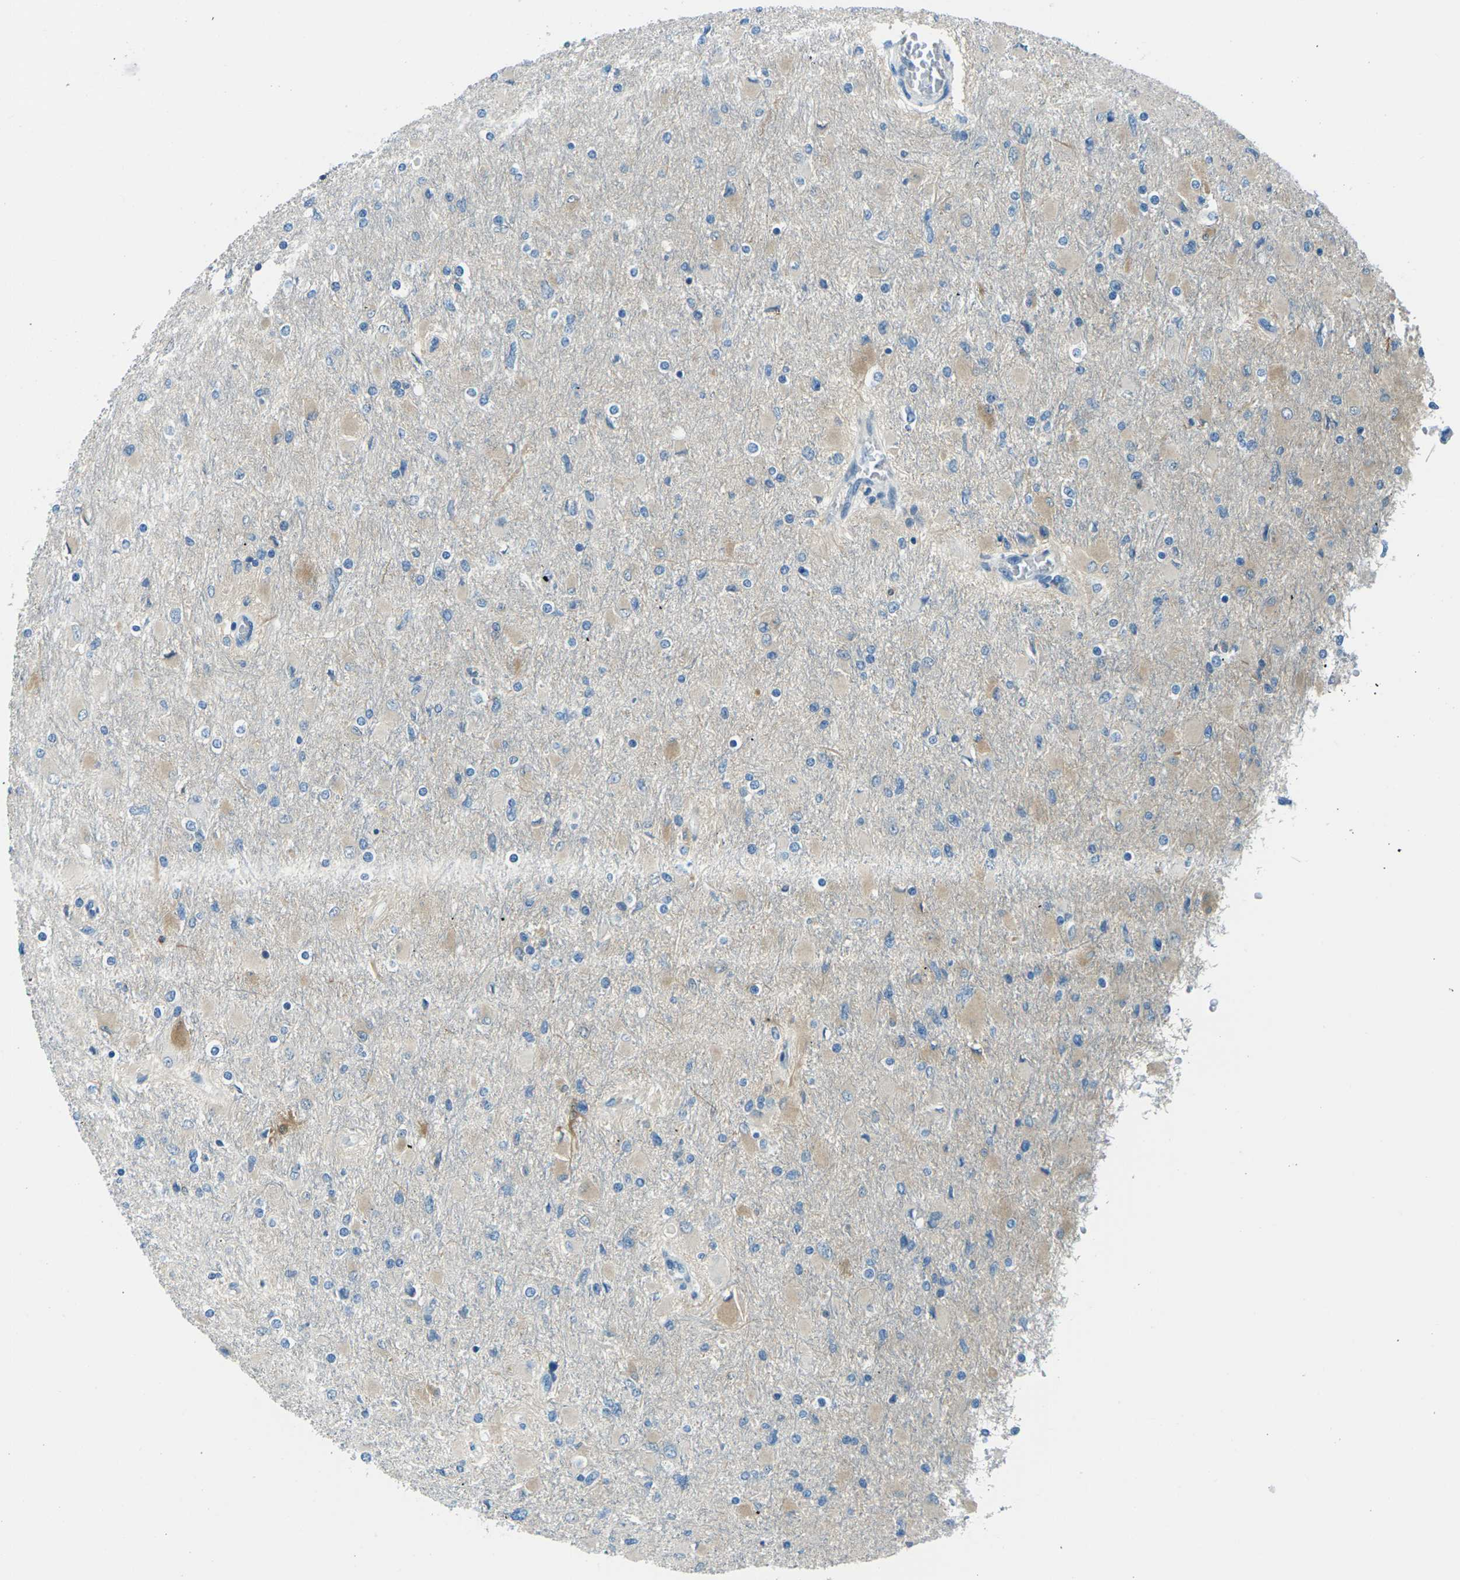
{"staining": {"intensity": "moderate", "quantity": "<25%", "location": "cytoplasmic/membranous"}, "tissue": "glioma", "cell_type": "Tumor cells", "image_type": "cancer", "snomed": [{"axis": "morphology", "description": "Glioma, malignant, High grade"}, {"axis": "topography", "description": "Cerebral cortex"}], "caption": "IHC image of neoplastic tissue: glioma stained using immunohistochemistry shows low levels of moderate protein expression localized specifically in the cytoplasmic/membranous of tumor cells, appearing as a cytoplasmic/membranous brown color.", "gene": "NANOS2", "patient": {"sex": "female", "age": 36}}